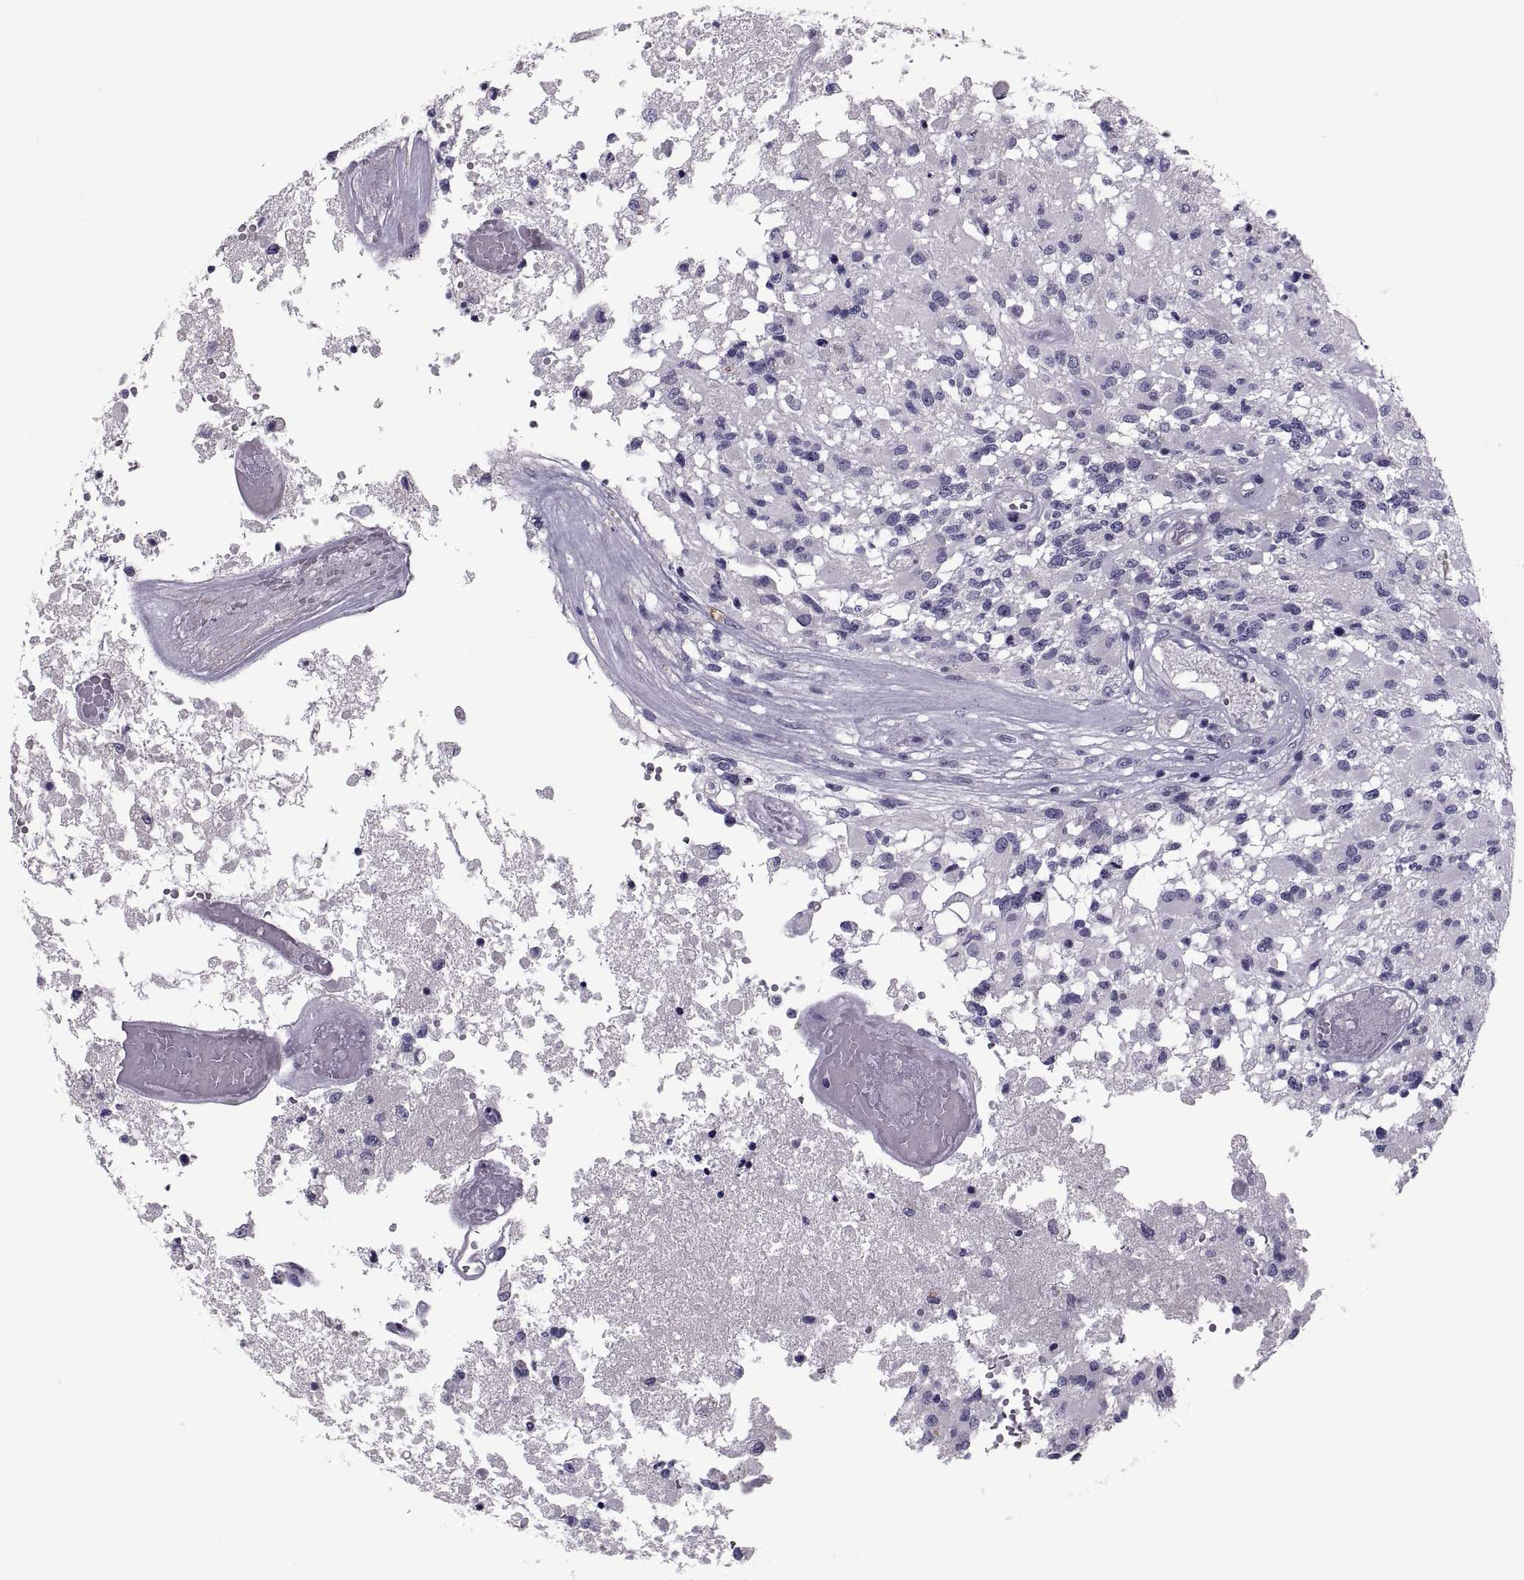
{"staining": {"intensity": "negative", "quantity": "none", "location": "none"}, "tissue": "glioma", "cell_type": "Tumor cells", "image_type": "cancer", "snomed": [{"axis": "morphology", "description": "Glioma, malignant, High grade"}, {"axis": "topography", "description": "Brain"}], "caption": "Immunohistochemistry (IHC) photomicrograph of human malignant high-grade glioma stained for a protein (brown), which displays no positivity in tumor cells.", "gene": "PDZRN4", "patient": {"sex": "female", "age": 63}}